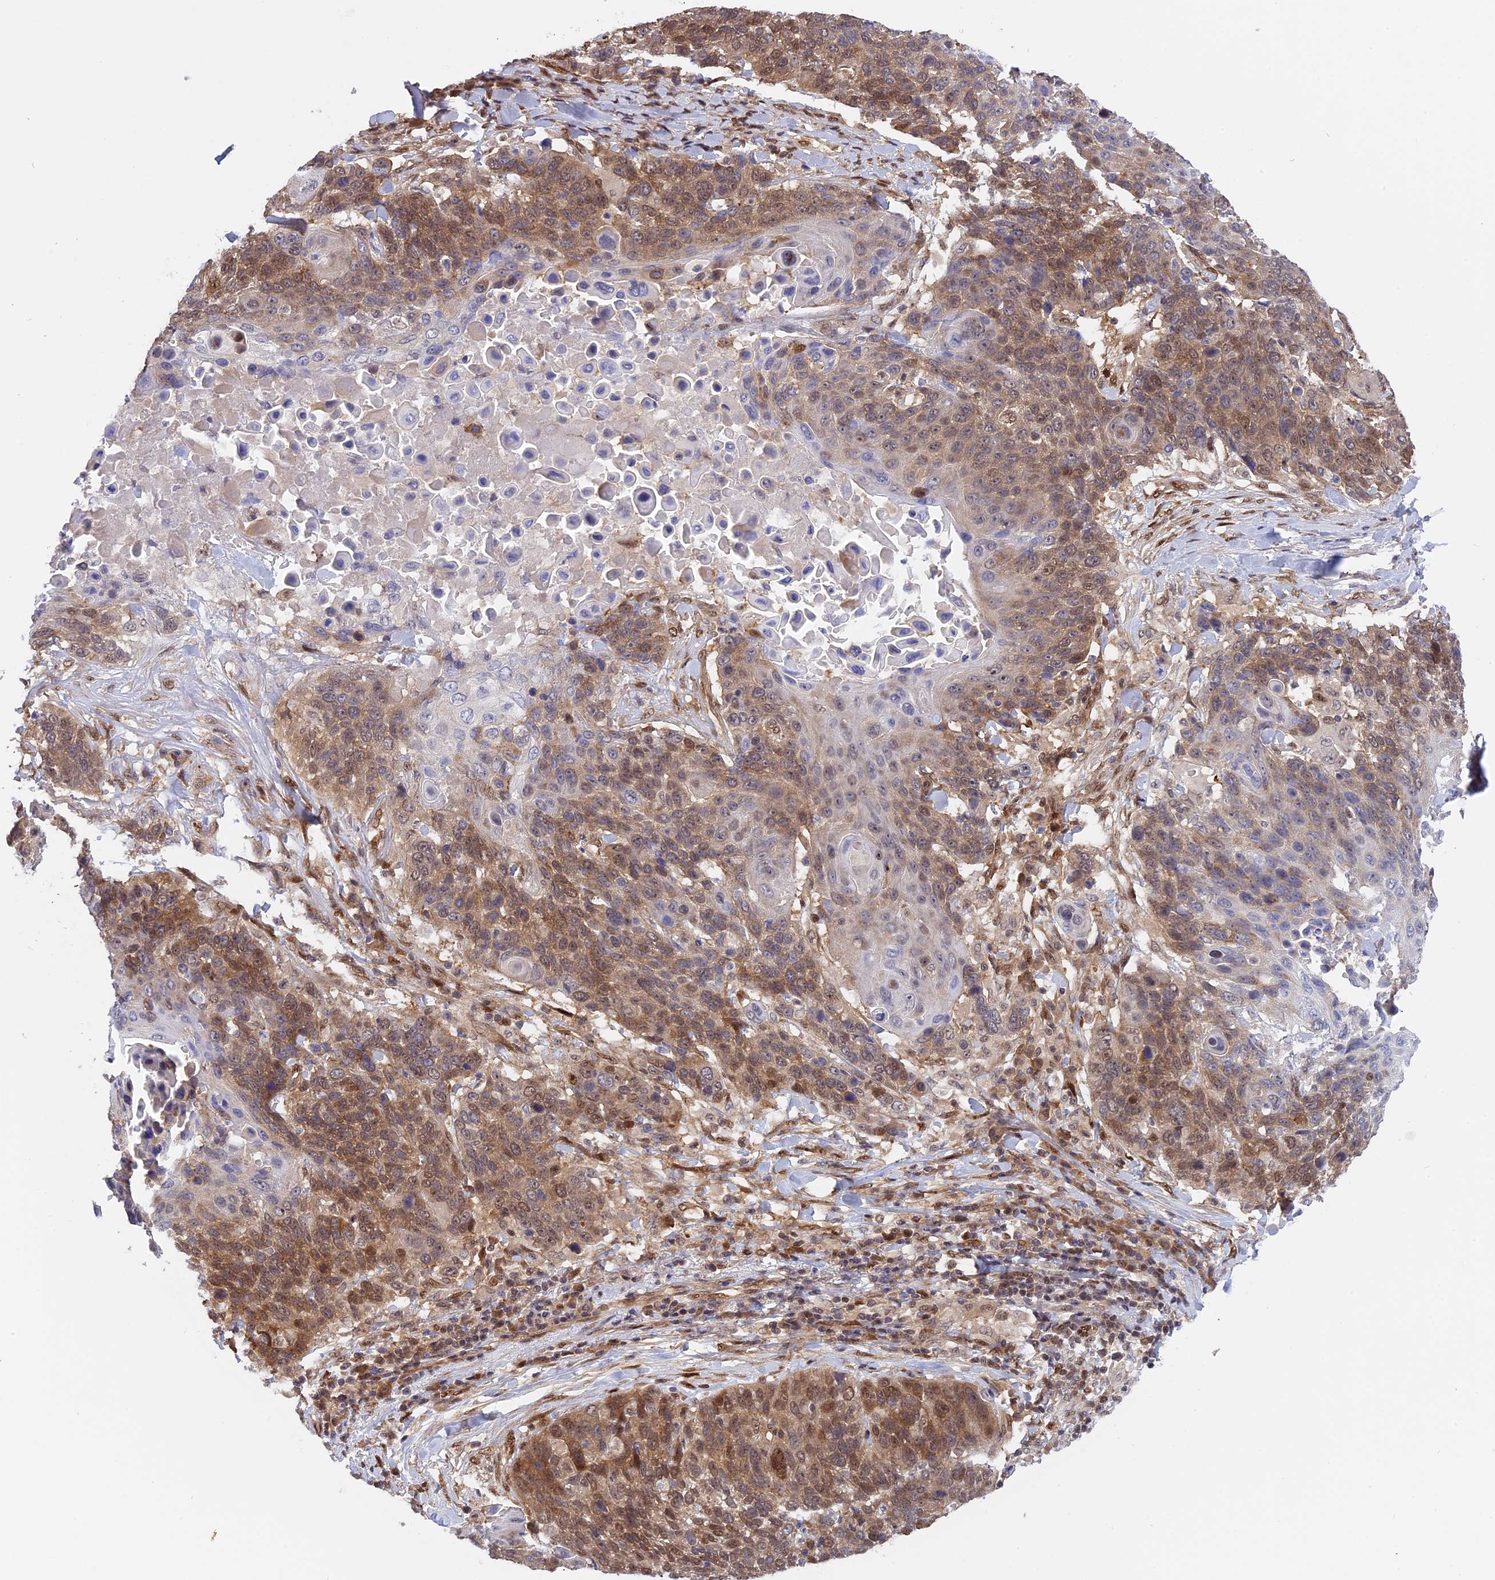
{"staining": {"intensity": "moderate", "quantity": ">75%", "location": "cytoplasmic/membranous,nuclear"}, "tissue": "lung cancer", "cell_type": "Tumor cells", "image_type": "cancer", "snomed": [{"axis": "morphology", "description": "Squamous cell carcinoma, NOS"}, {"axis": "topography", "description": "Lung"}], "caption": "The image shows staining of lung squamous cell carcinoma, revealing moderate cytoplasmic/membranous and nuclear protein staining (brown color) within tumor cells.", "gene": "ZNF428", "patient": {"sex": "male", "age": 66}}